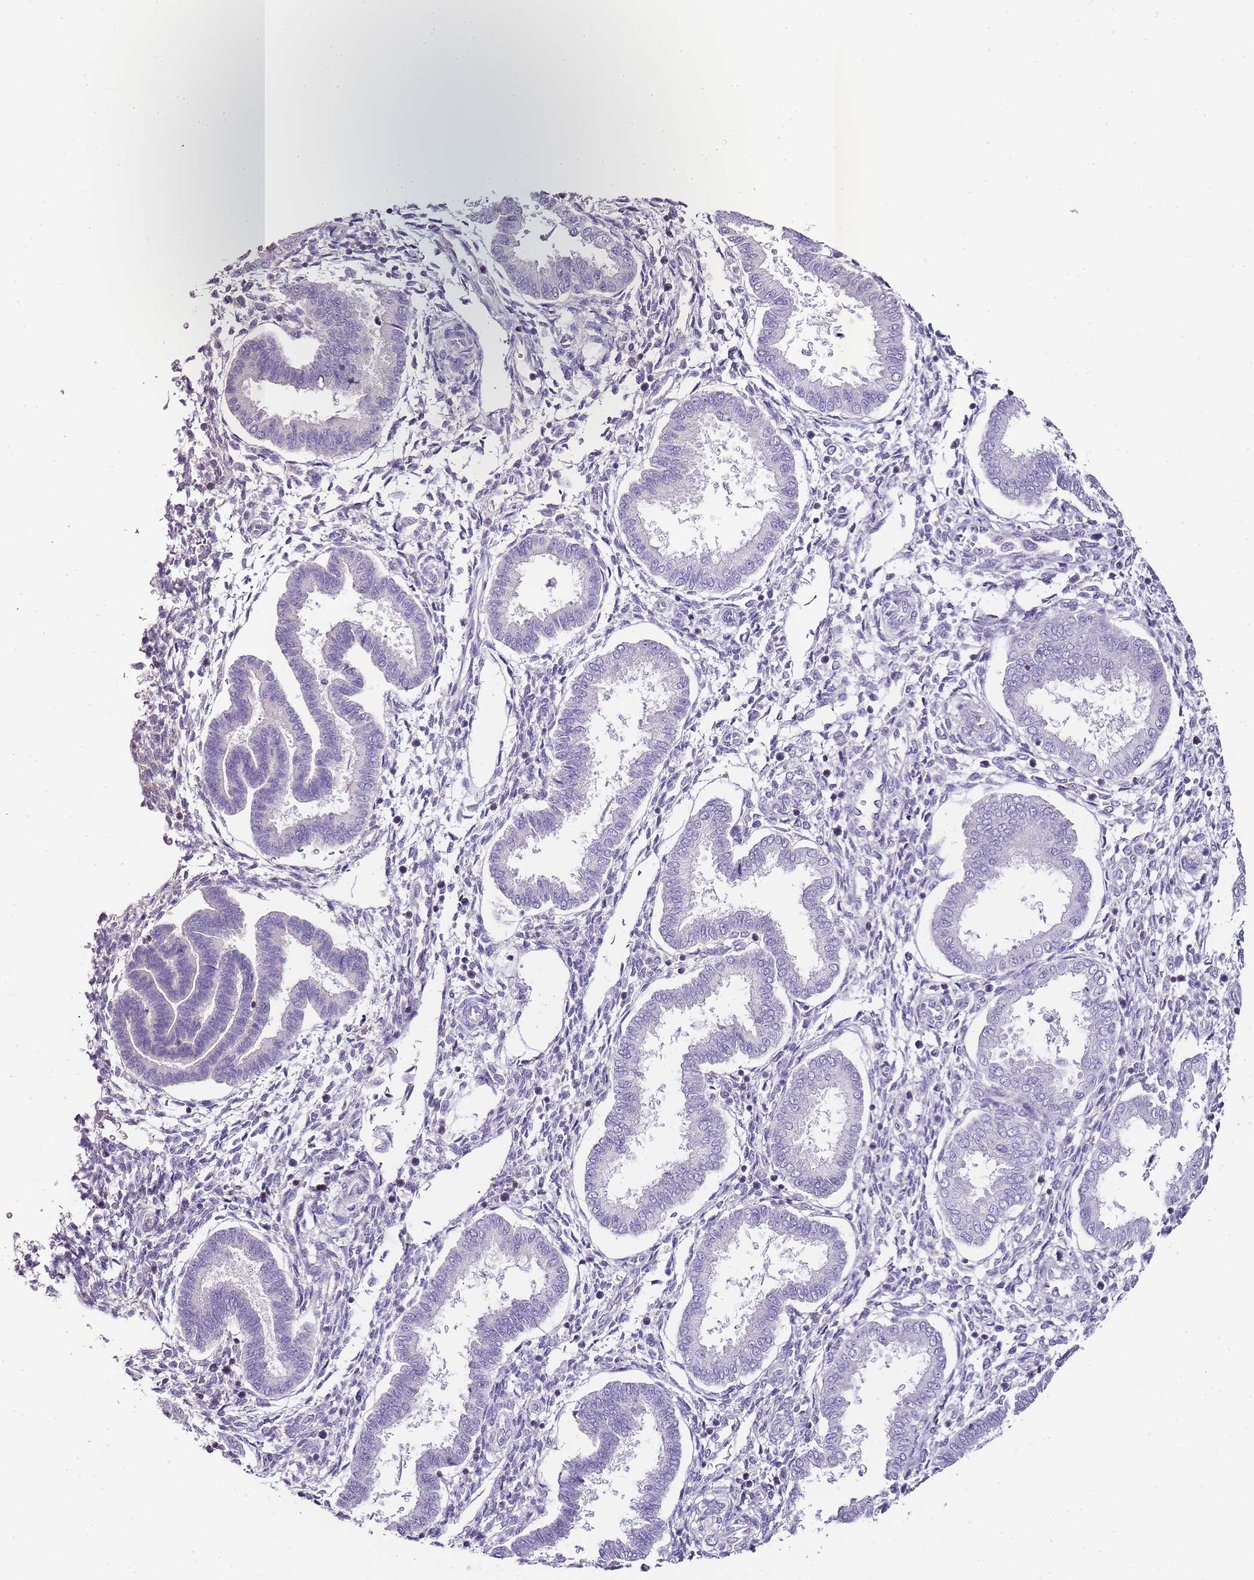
{"staining": {"intensity": "negative", "quantity": "none", "location": "none"}, "tissue": "endometrium", "cell_type": "Cells in endometrial stroma", "image_type": "normal", "snomed": [{"axis": "morphology", "description": "Normal tissue, NOS"}, {"axis": "topography", "description": "Endometrium"}], "caption": "Immunohistochemistry (IHC) histopathology image of benign human endometrium stained for a protein (brown), which displays no positivity in cells in endometrial stroma. (Stains: DAB (3,3'-diaminobenzidine) immunohistochemistry (IHC) with hematoxylin counter stain, Microscopy: brightfield microscopy at high magnification).", "gene": "ZBP1", "patient": {"sex": "female", "age": 24}}